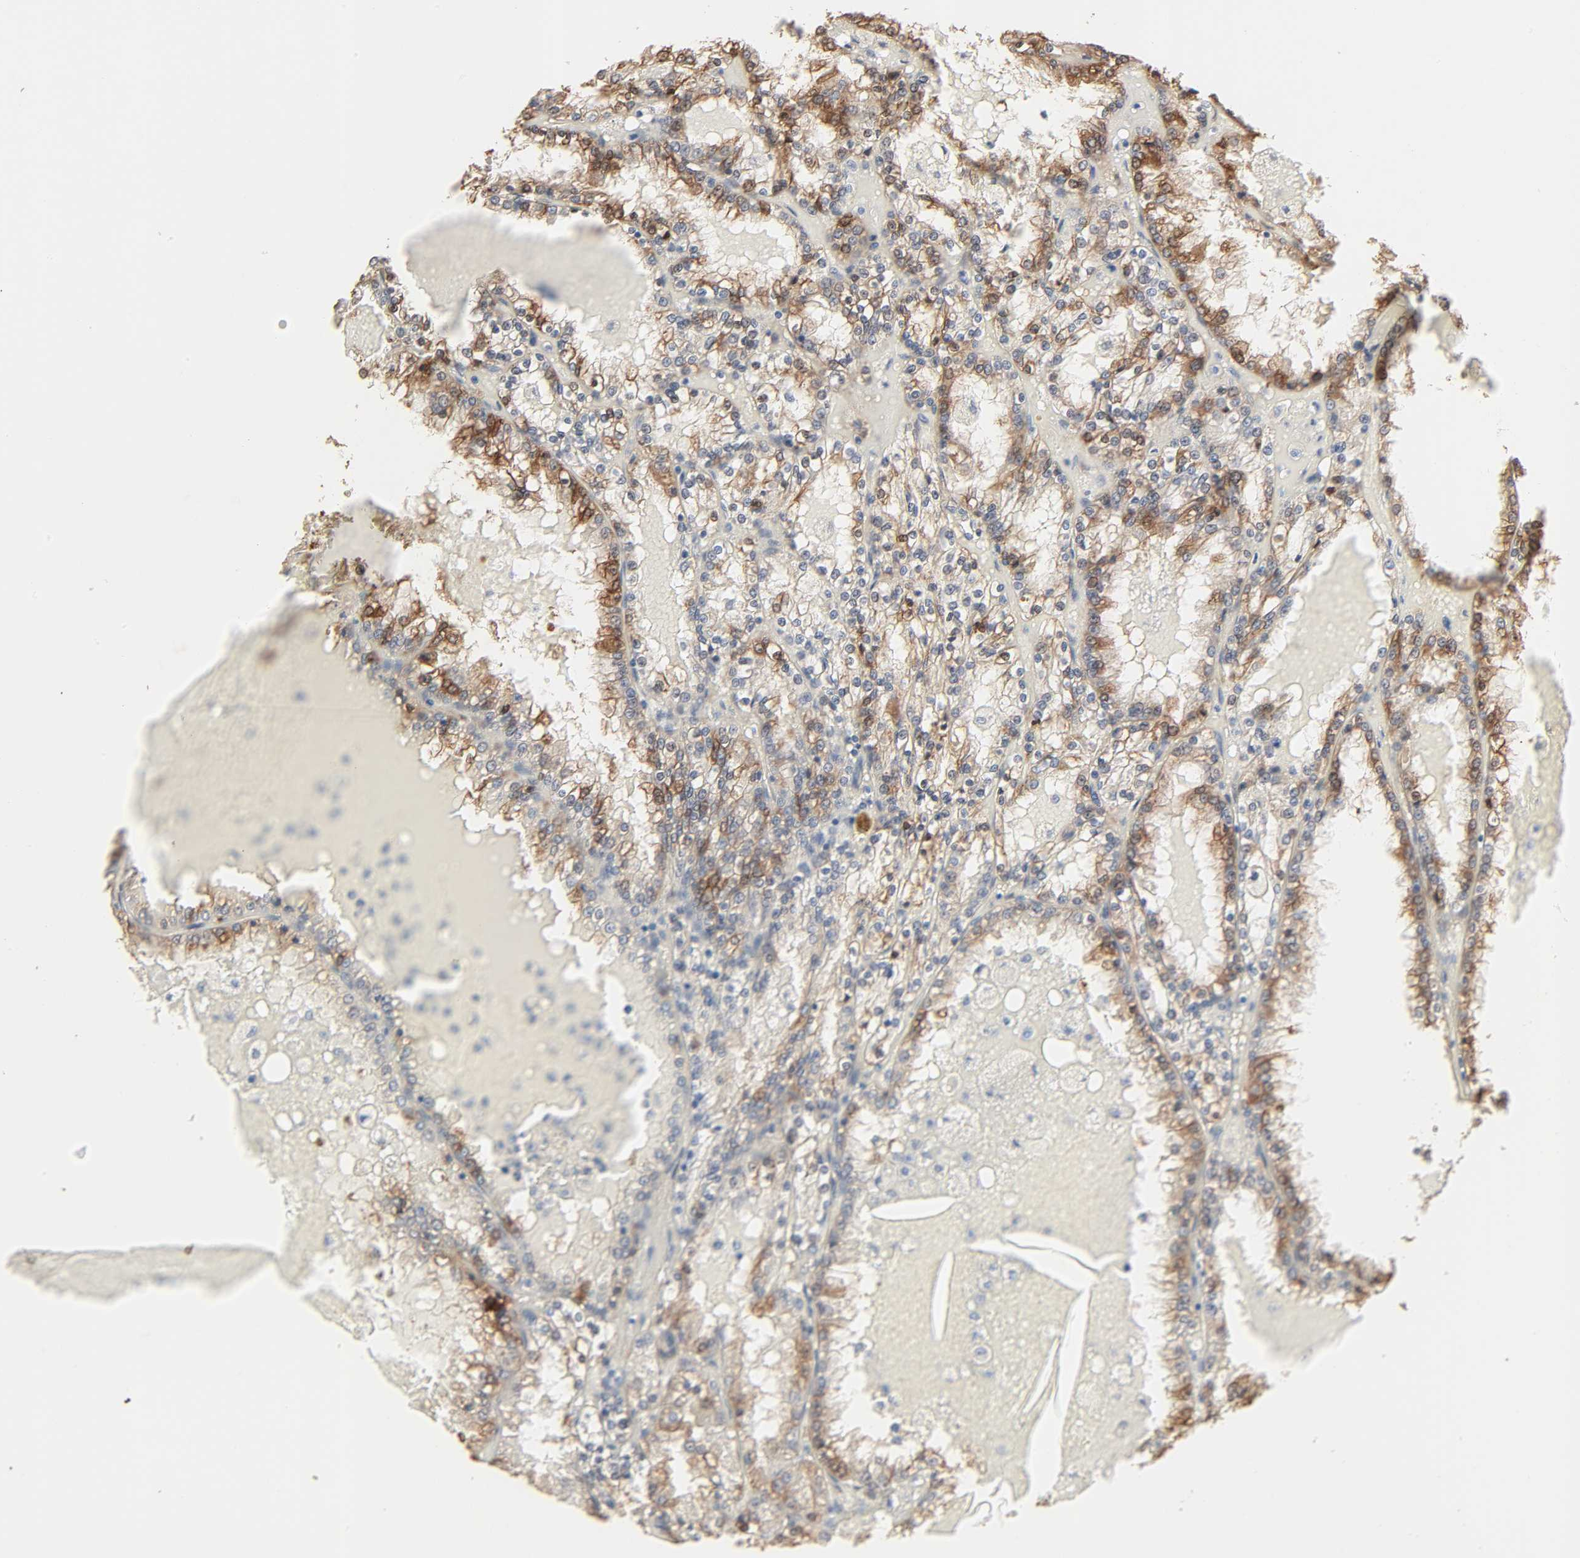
{"staining": {"intensity": "moderate", "quantity": "25%-75%", "location": "cytoplasmic/membranous,nuclear"}, "tissue": "renal cancer", "cell_type": "Tumor cells", "image_type": "cancer", "snomed": [{"axis": "morphology", "description": "Adenocarcinoma, NOS"}, {"axis": "topography", "description": "Kidney"}], "caption": "Protein analysis of renal cancer tissue displays moderate cytoplasmic/membranous and nuclear expression in about 25%-75% of tumor cells.", "gene": "NDRG2", "patient": {"sex": "female", "age": 56}}